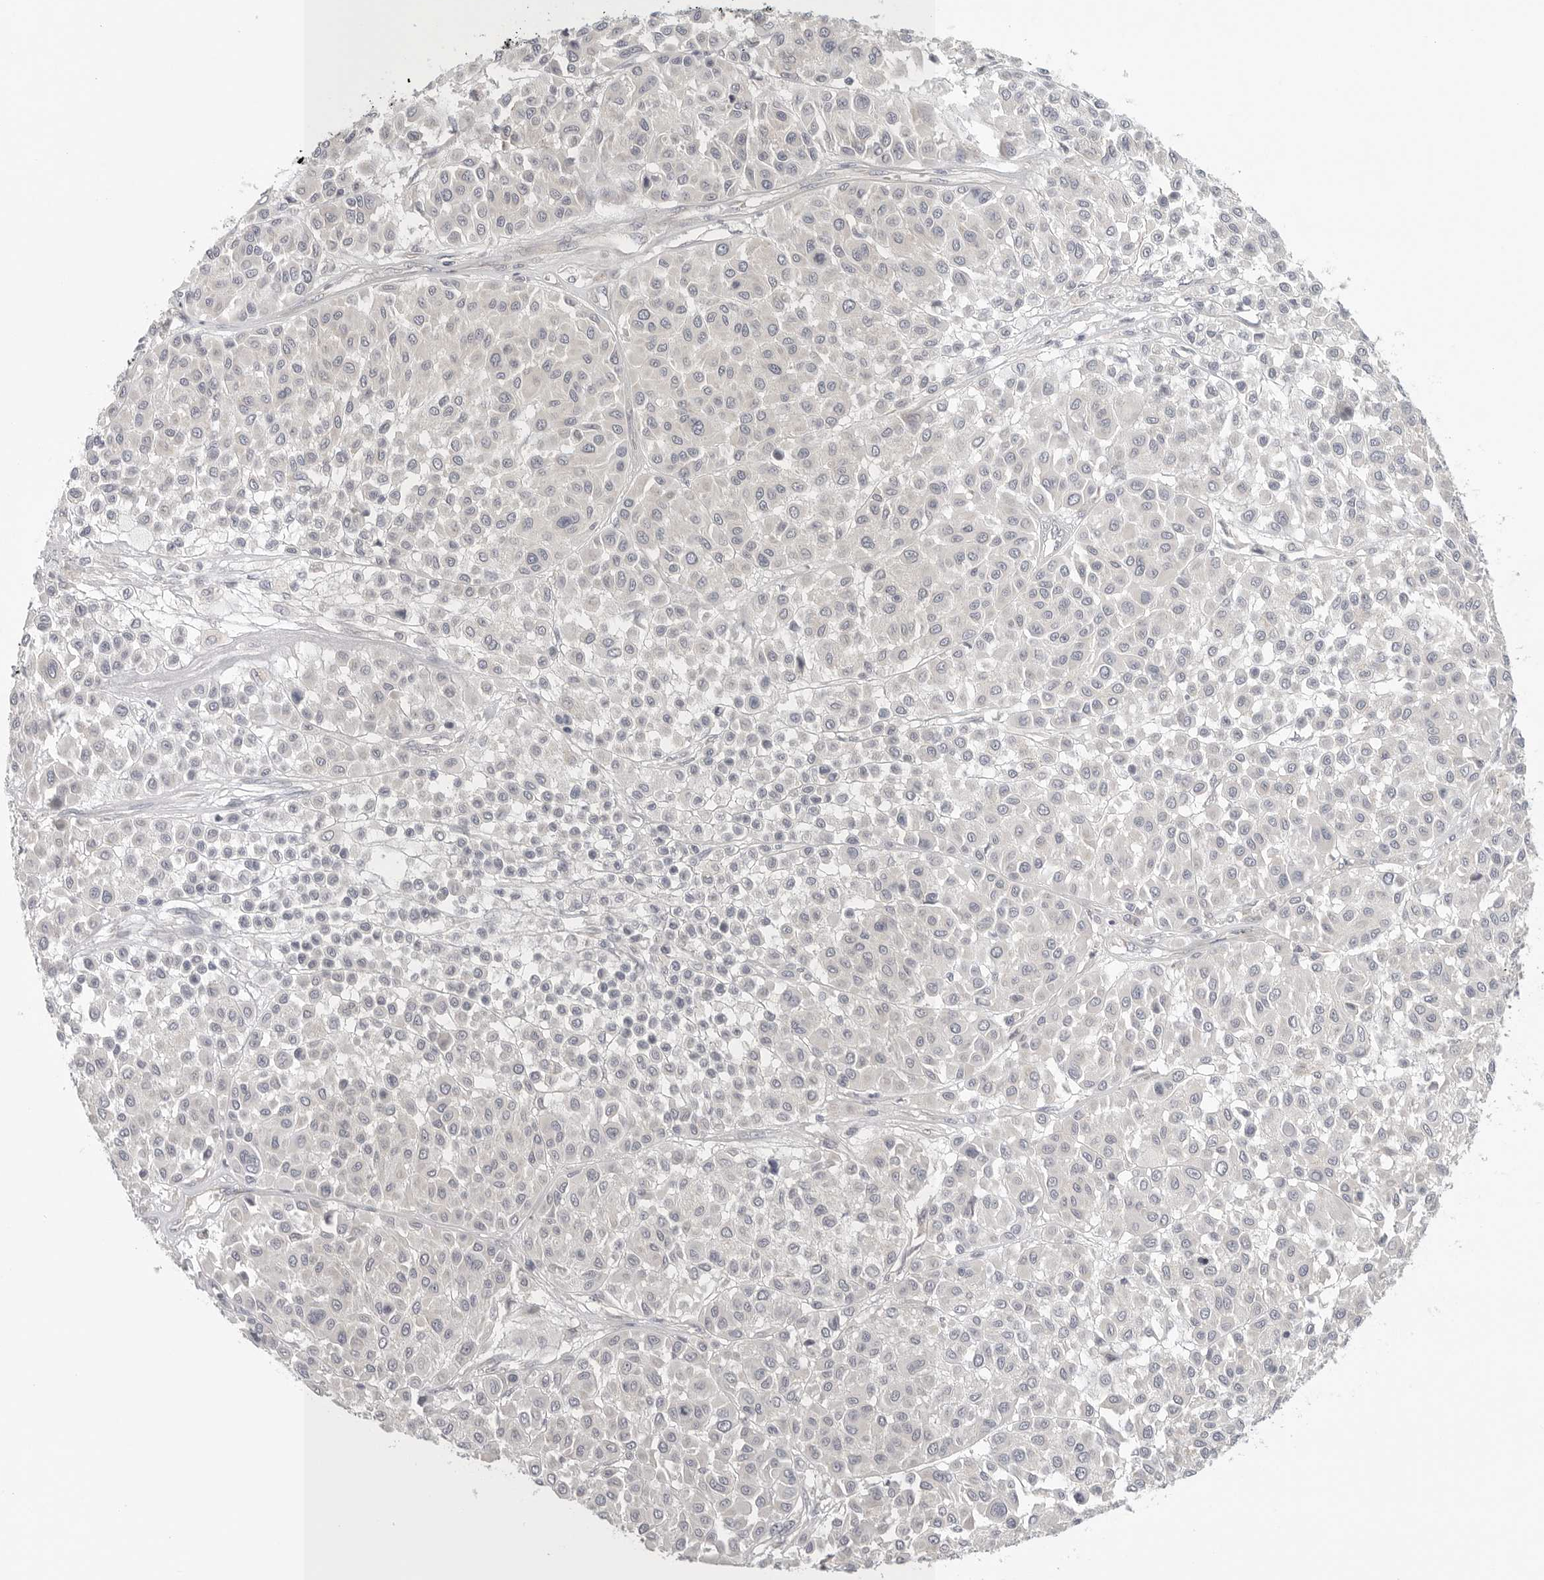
{"staining": {"intensity": "negative", "quantity": "none", "location": "none"}, "tissue": "melanoma", "cell_type": "Tumor cells", "image_type": "cancer", "snomed": [{"axis": "morphology", "description": "Malignant melanoma, Metastatic site"}, {"axis": "topography", "description": "Soft tissue"}], "caption": "Immunohistochemistry of melanoma reveals no expression in tumor cells.", "gene": "STAB2", "patient": {"sex": "male", "age": 41}}